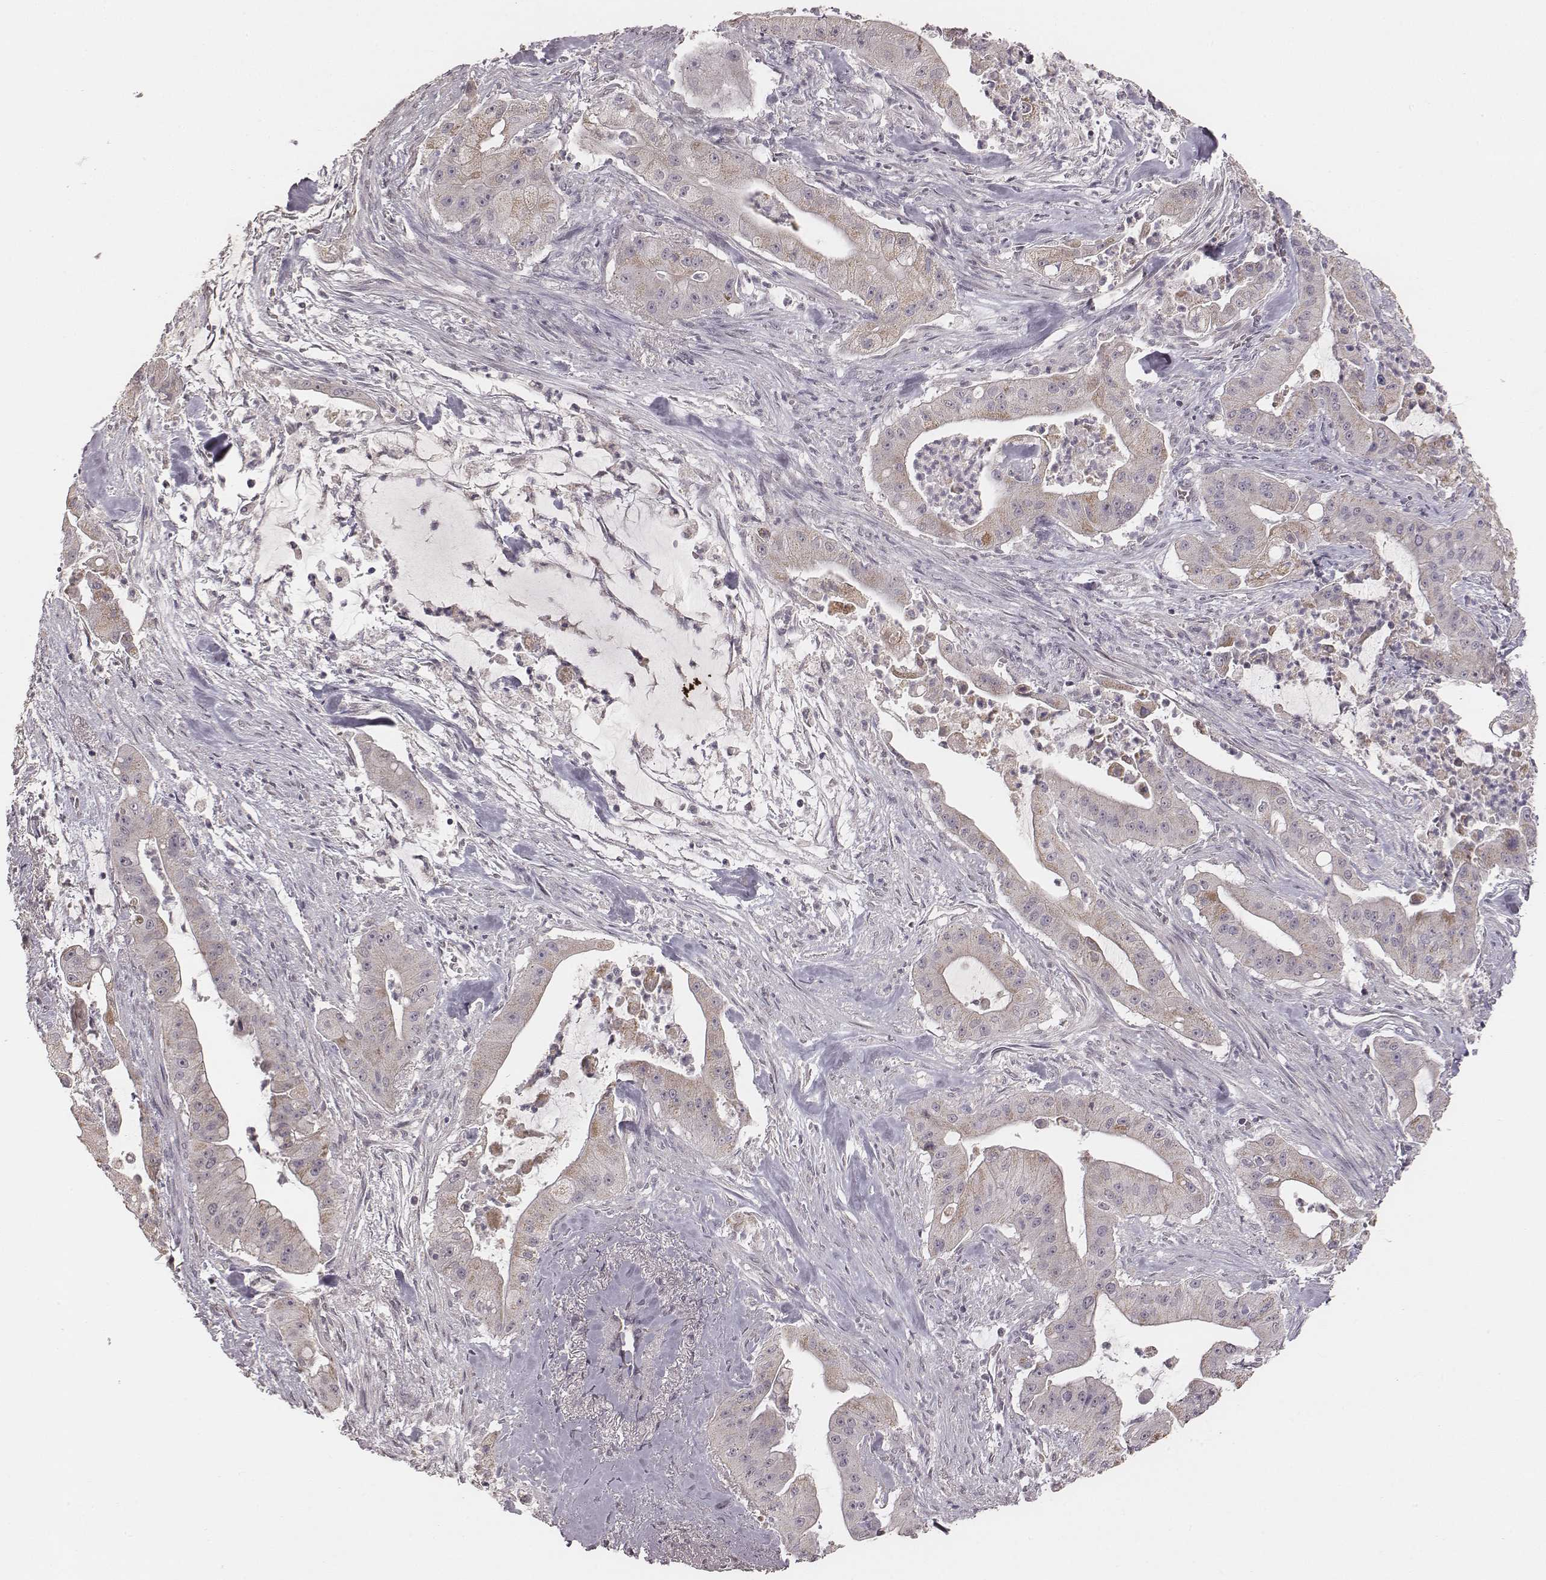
{"staining": {"intensity": "negative", "quantity": "none", "location": "none"}, "tissue": "pancreatic cancer", "cell_type": "Tumor cells", "image_type": "cancer", "snomed": [{"axis": "morphology", "description": "Normal tissue, NOS"}, {"axis": "morphology", "description": "Inflammation, NOS"}, {"axis": "morphology", "description": "Adenocarcinoma, NOS"}, {"axis": "topography", "description": "Pancreas"}], "caption": "Tumor cells show no significant staining in pancreatic adenocarcinoma. (Stains: DAB (3,3'-diaminobenzidine) IHC with hematoxylin counter stain, Microscopy: brightfield microscopy at high magnification).", "gene": "SLC7A4", "patient": {"sex": "male", "age": 57}}